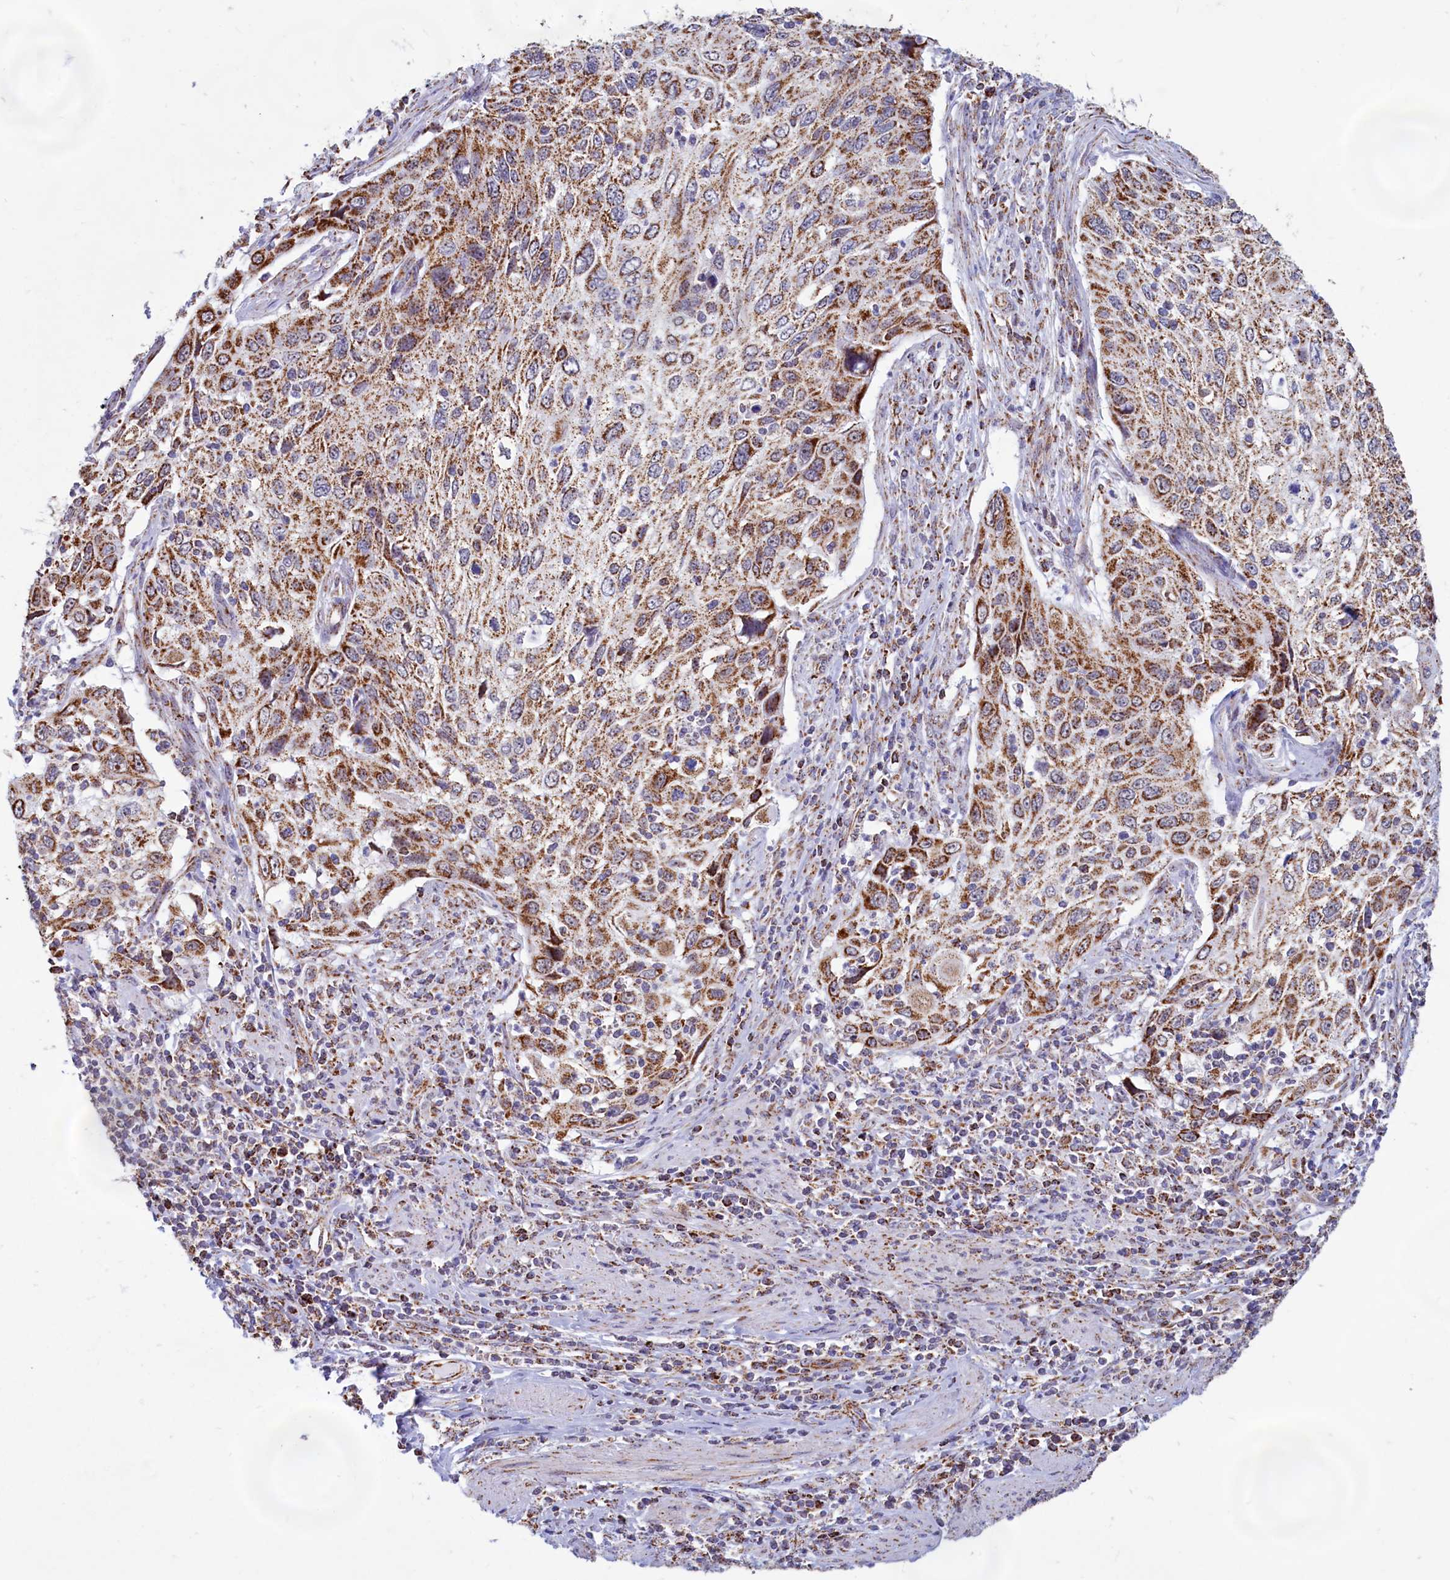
{"staining": {"intensity": "moderate", "quantity": ">75%", "location": "cytoplasmic/membranous"}, "tissue": "cervical cancer", "cell_type": "Tumor cells", "image_type": "cancer", "snomed": [{"axis": "morphology", "description": "Squamous cell carcinoma, NOS"}, {"axis": "topography", "description": "Cervix"}], "caption": "The histopathology image shows a brown stain indicating the presence of a protein in the cytoplasmic/membranous of tumor cells in cervical cancer. (DAB (3,3'-diaminobenzidine) IHC, brown staining for protein, blue staining for nuclei).", "gene": "C1D", "patient": {"sex": "female", "age": 70}}